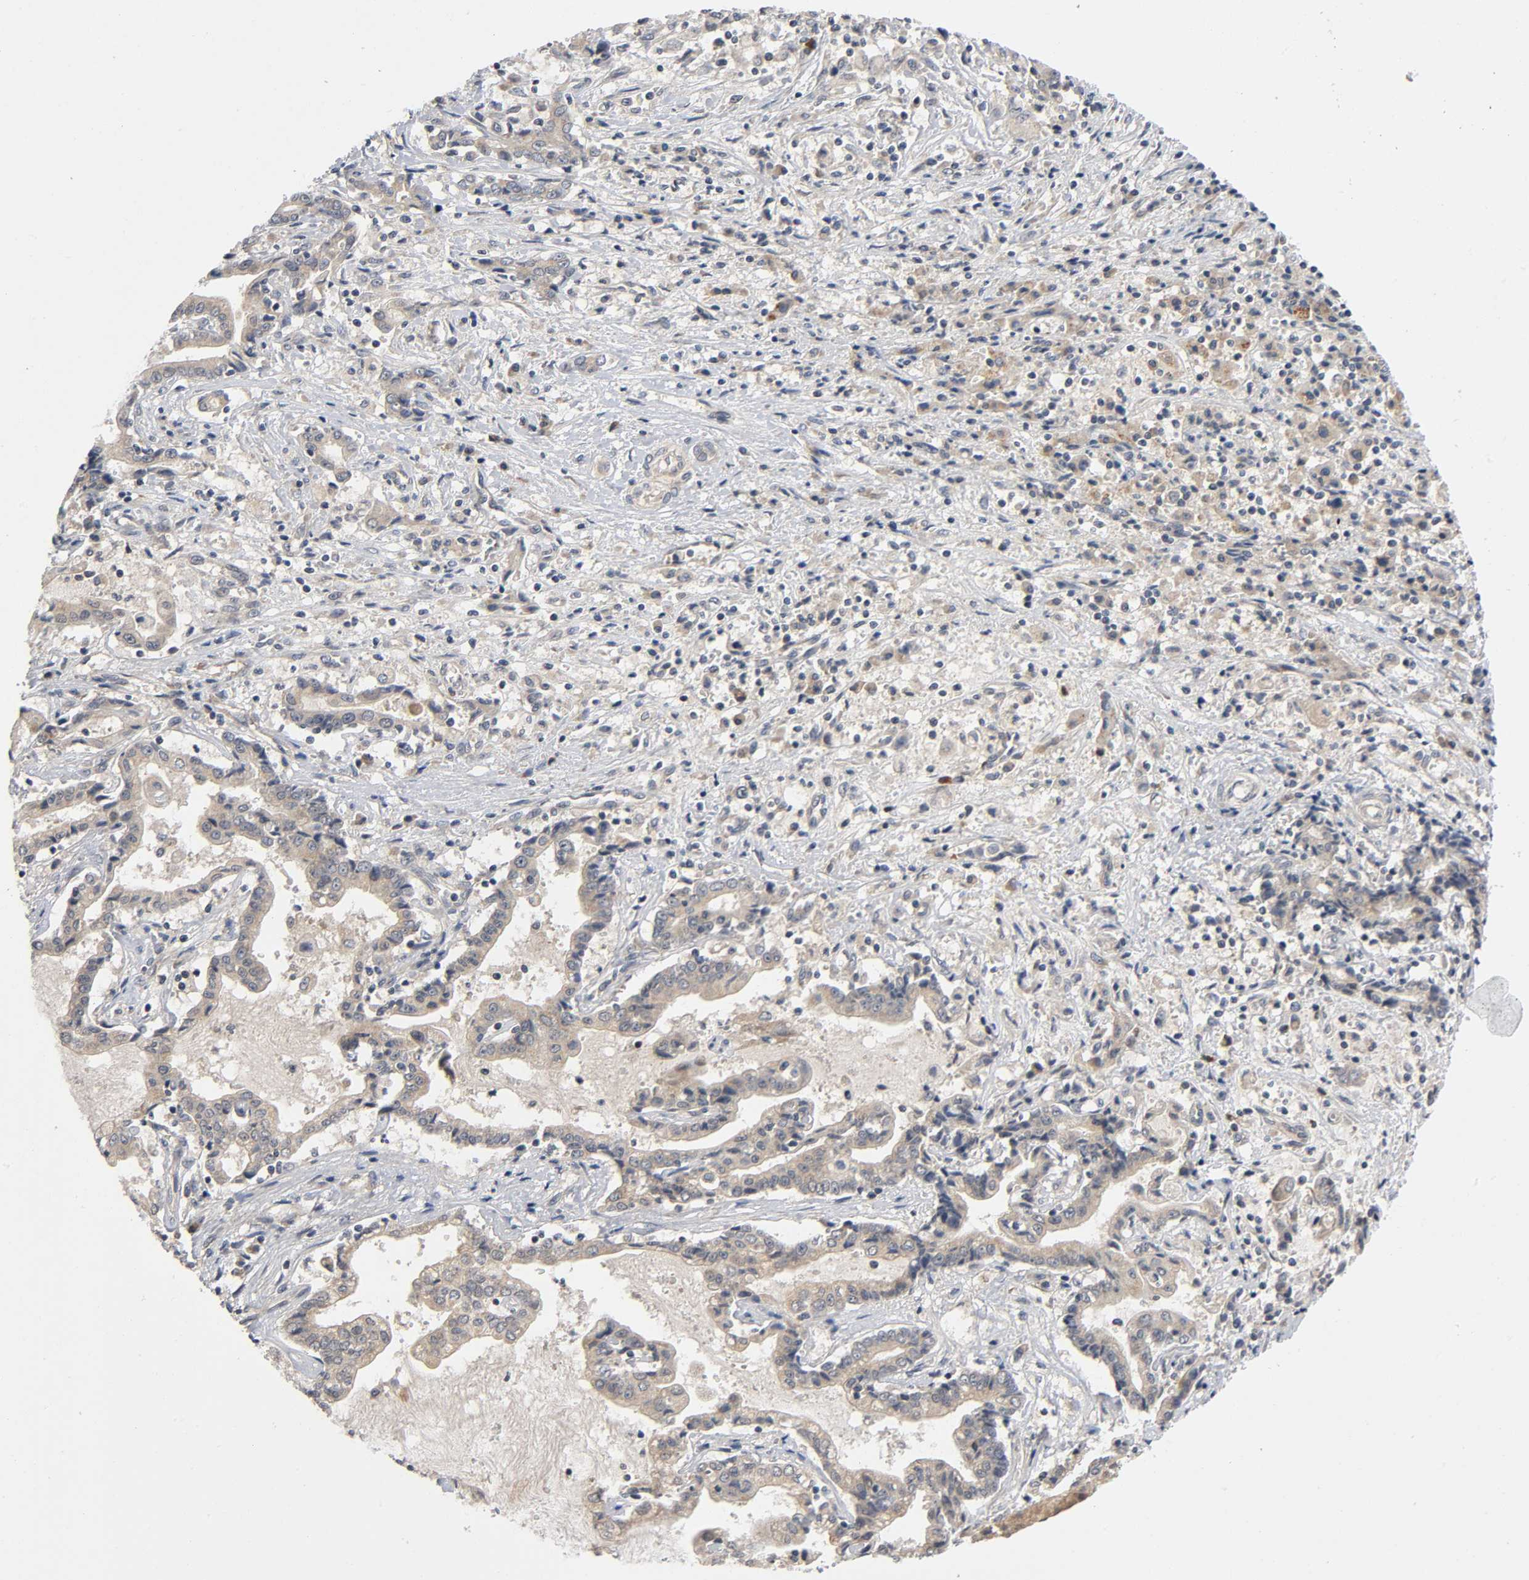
{"staining": {"intensity": "weak", "quantity": ">75%", "location": "cytoplasmic/membranous"}, "tissue": "liver cancer", "cell_type": "Tumor cells", "image_type": "cancer", "snomed": [{"axis": "morphology", "description": "Cholangiocarcinoma"}, {"axis": "topography", "description": "Liver"}], "caption": "Liver cancer (cholangiocarcinoma) was stained to show a protein in brown. There is low levels of weak cytoplasmic/membranous staining in approximately >75% of tumor cells.", "gene": "MAPK8", "patient": {"sex": "male", "age": 57}}